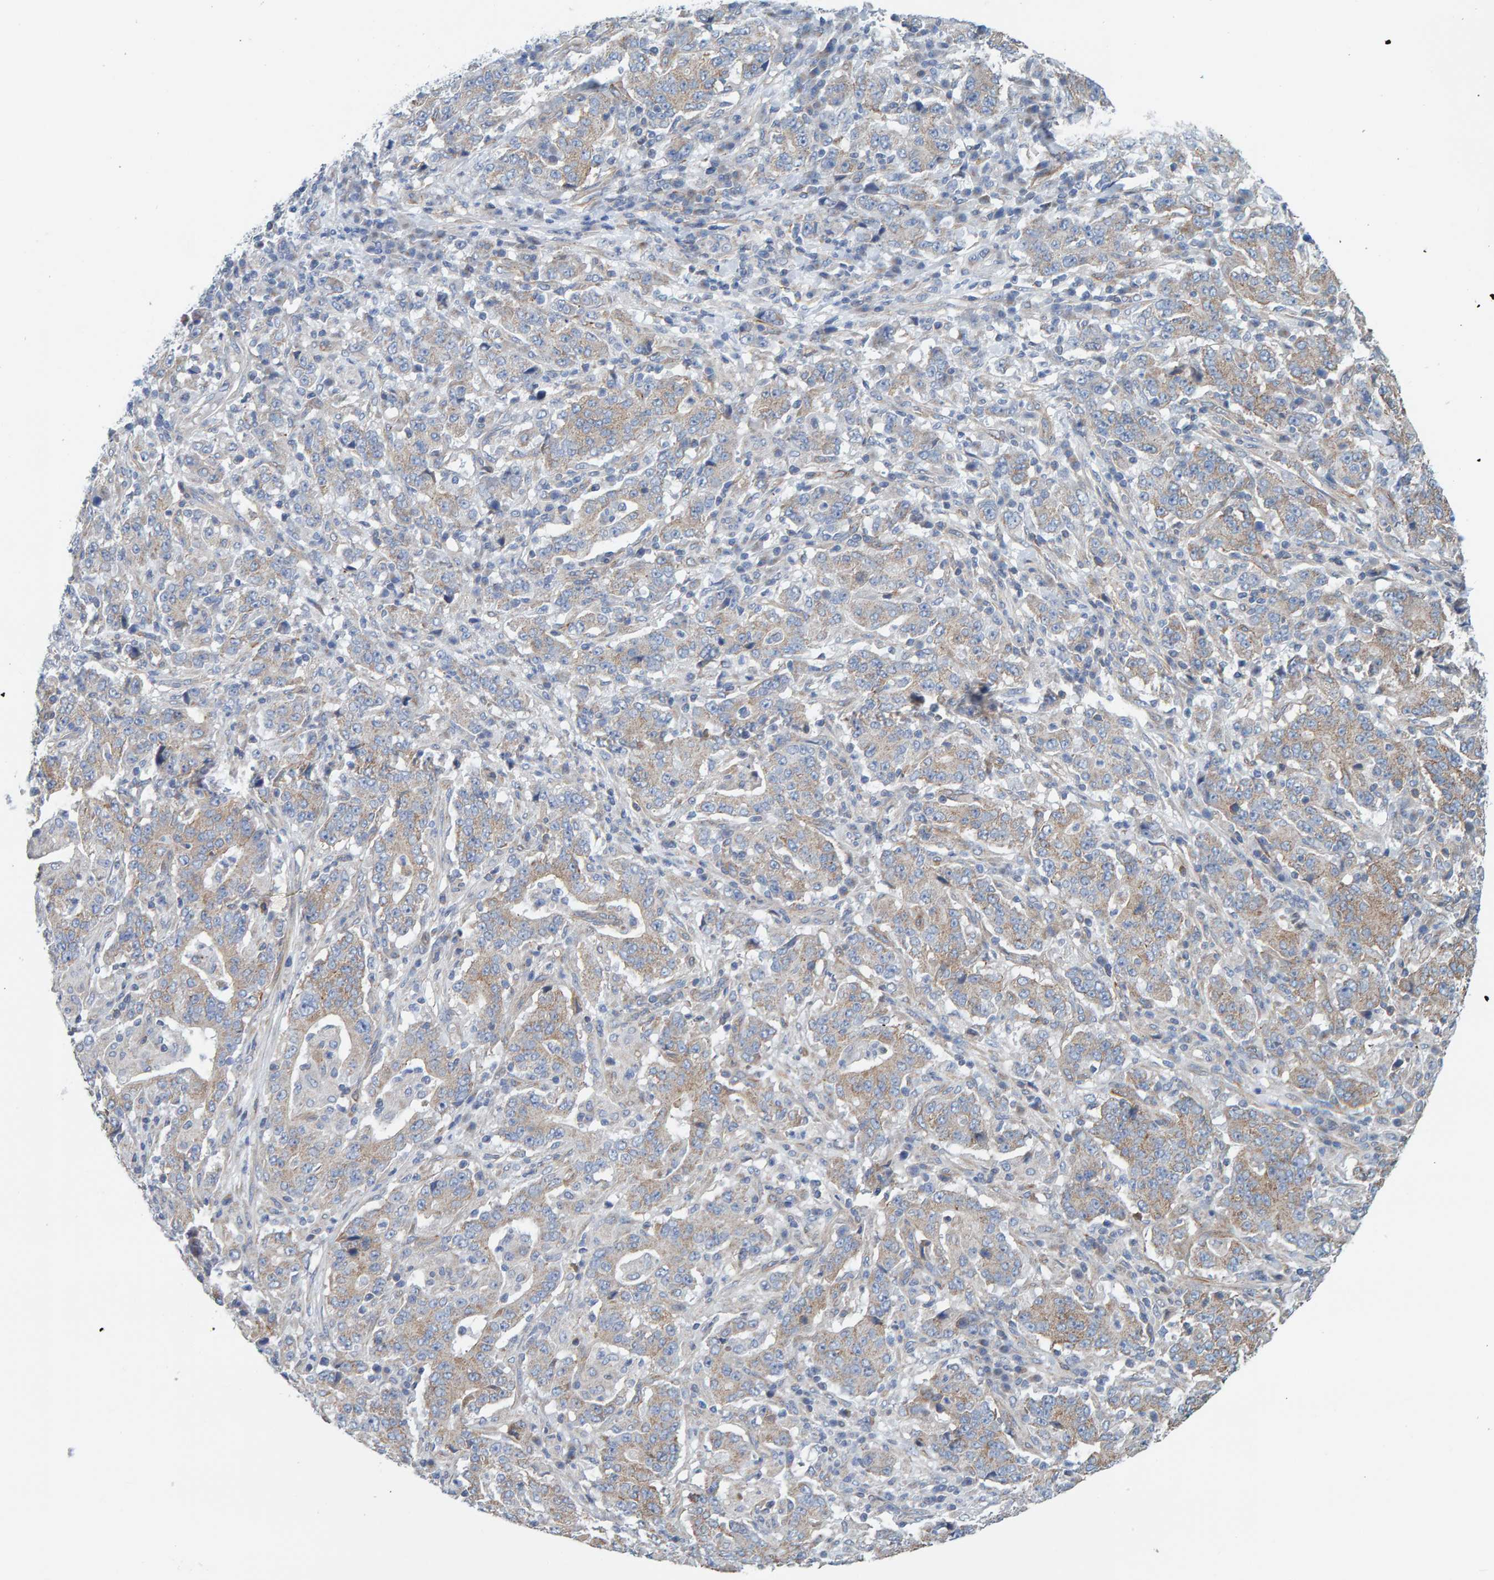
{"staining": {"intensity": "weak", "quantity": "25%-75%", "location": "cytoplasmic/membranous"}, "tissue": "stomach cancer", "cell_type": "Tumor cells", "image_type": "cancer", "snomed": [{"axis": "morphology", "description": "Normal tissue, NOS"}, {"axis": "morphology", "description": "Adenocarcinoma, NOS"}, {"axis": "topography", "description": "Stomach, upper"}, {"axis": "topography", "description": "Stomach"}], "caption": "Immunohistochemistry (IHC) of human stomach cancer (adenocarcinoma) demonstrates low levels of weak cytoplasmic/membranous positivity in approximately 25%-75% of tumor cells.", "gene": "RGP1", "patient": {"sex": "male", "age": 59}}